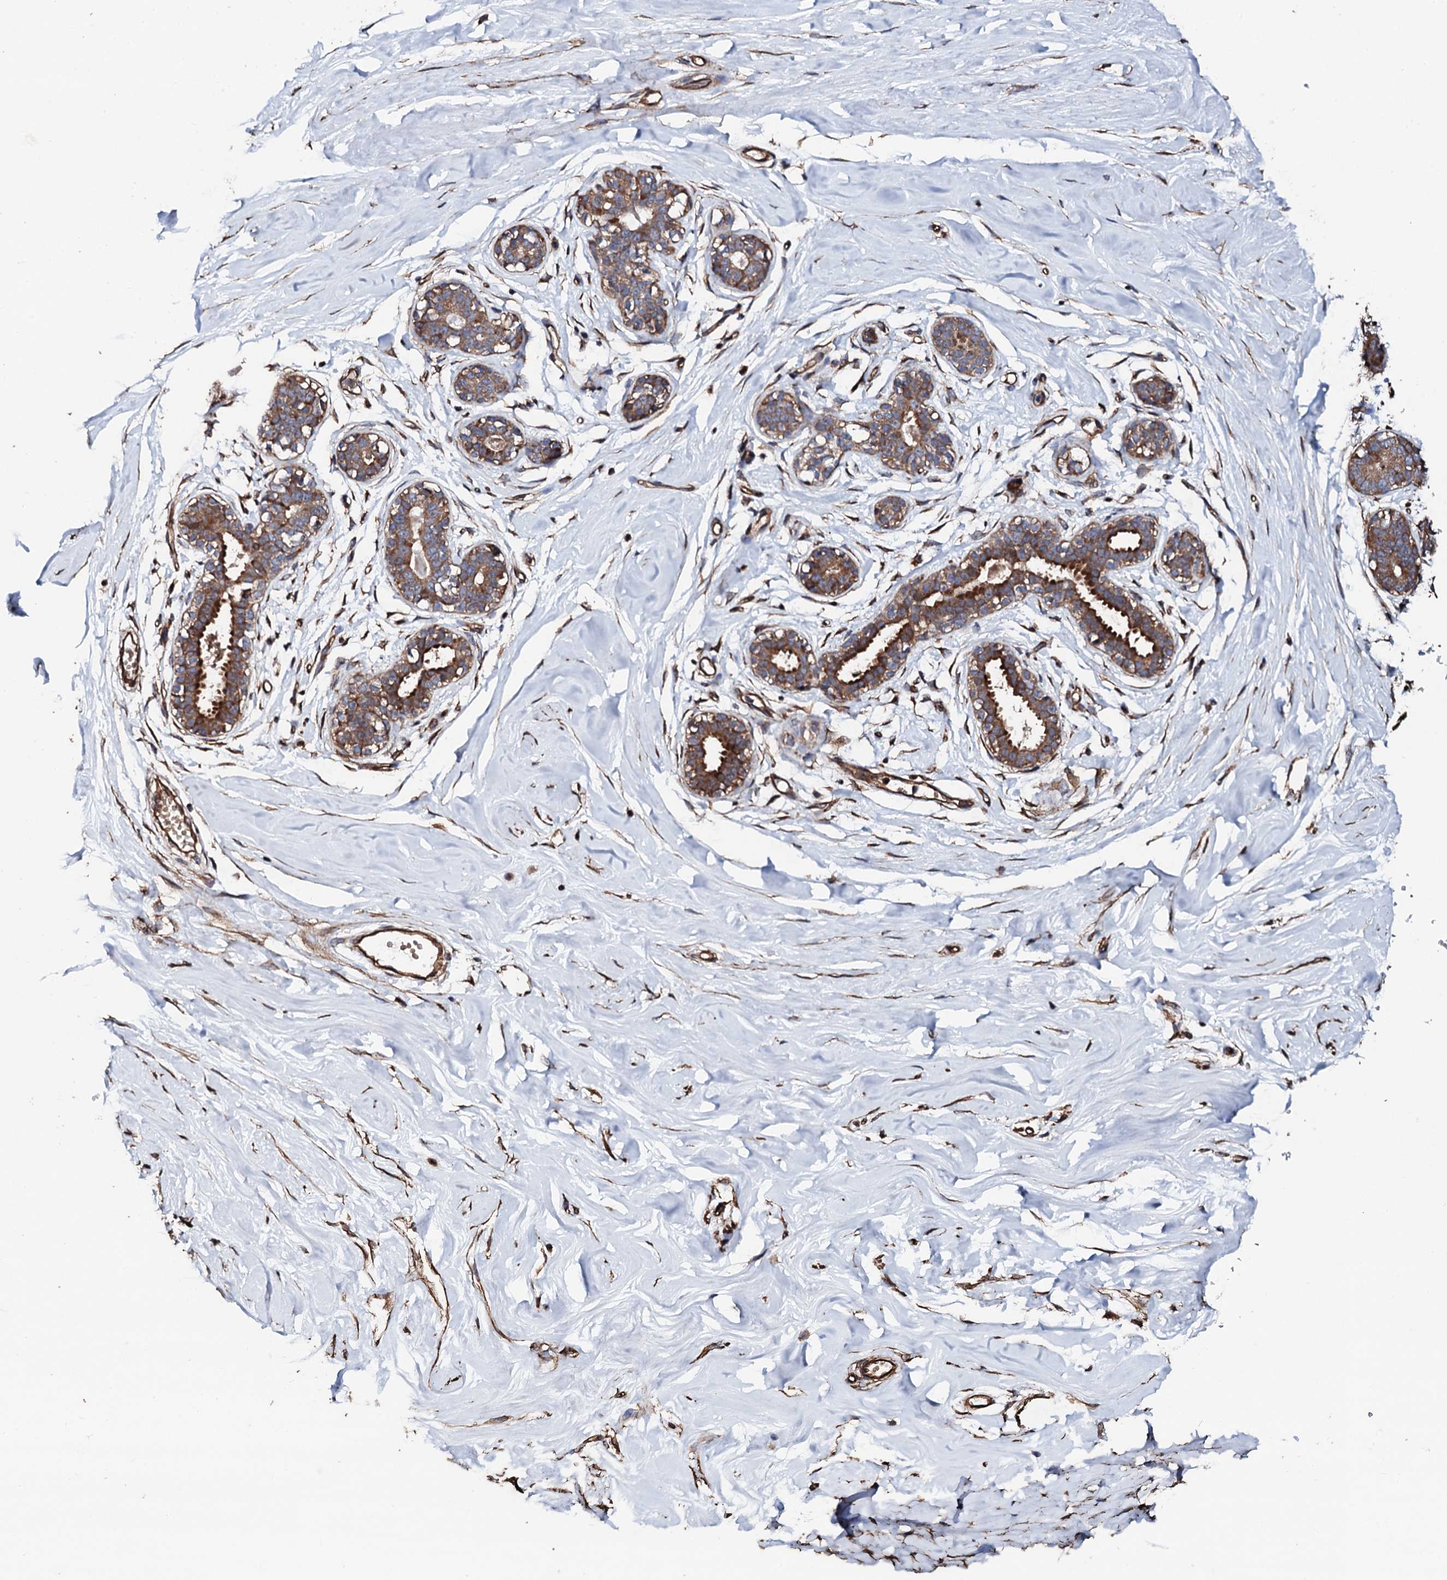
{"staining": {"intensity": "moderate", "quantity": ">75%", "location": "cytoplasmic/membranous"}, "tissue": "breast", "cell_type": "Adipocytes", "image_type": "normal", "snomed": [{"axis": "morphology", "description": "Normal tissue, NOS"}, {"axis": "morphology", "description": "Adenoma, NOS"}, {"axis": "topography", "description": "Breast"}], "caption": "Human breast stained with a brown dye demonstrates moderate cytoplasmic/membranous positive expression in approximately >75% of adipocytes.", "gene": "CKAP5", "patient": {"sex": "female", "age": 23}}